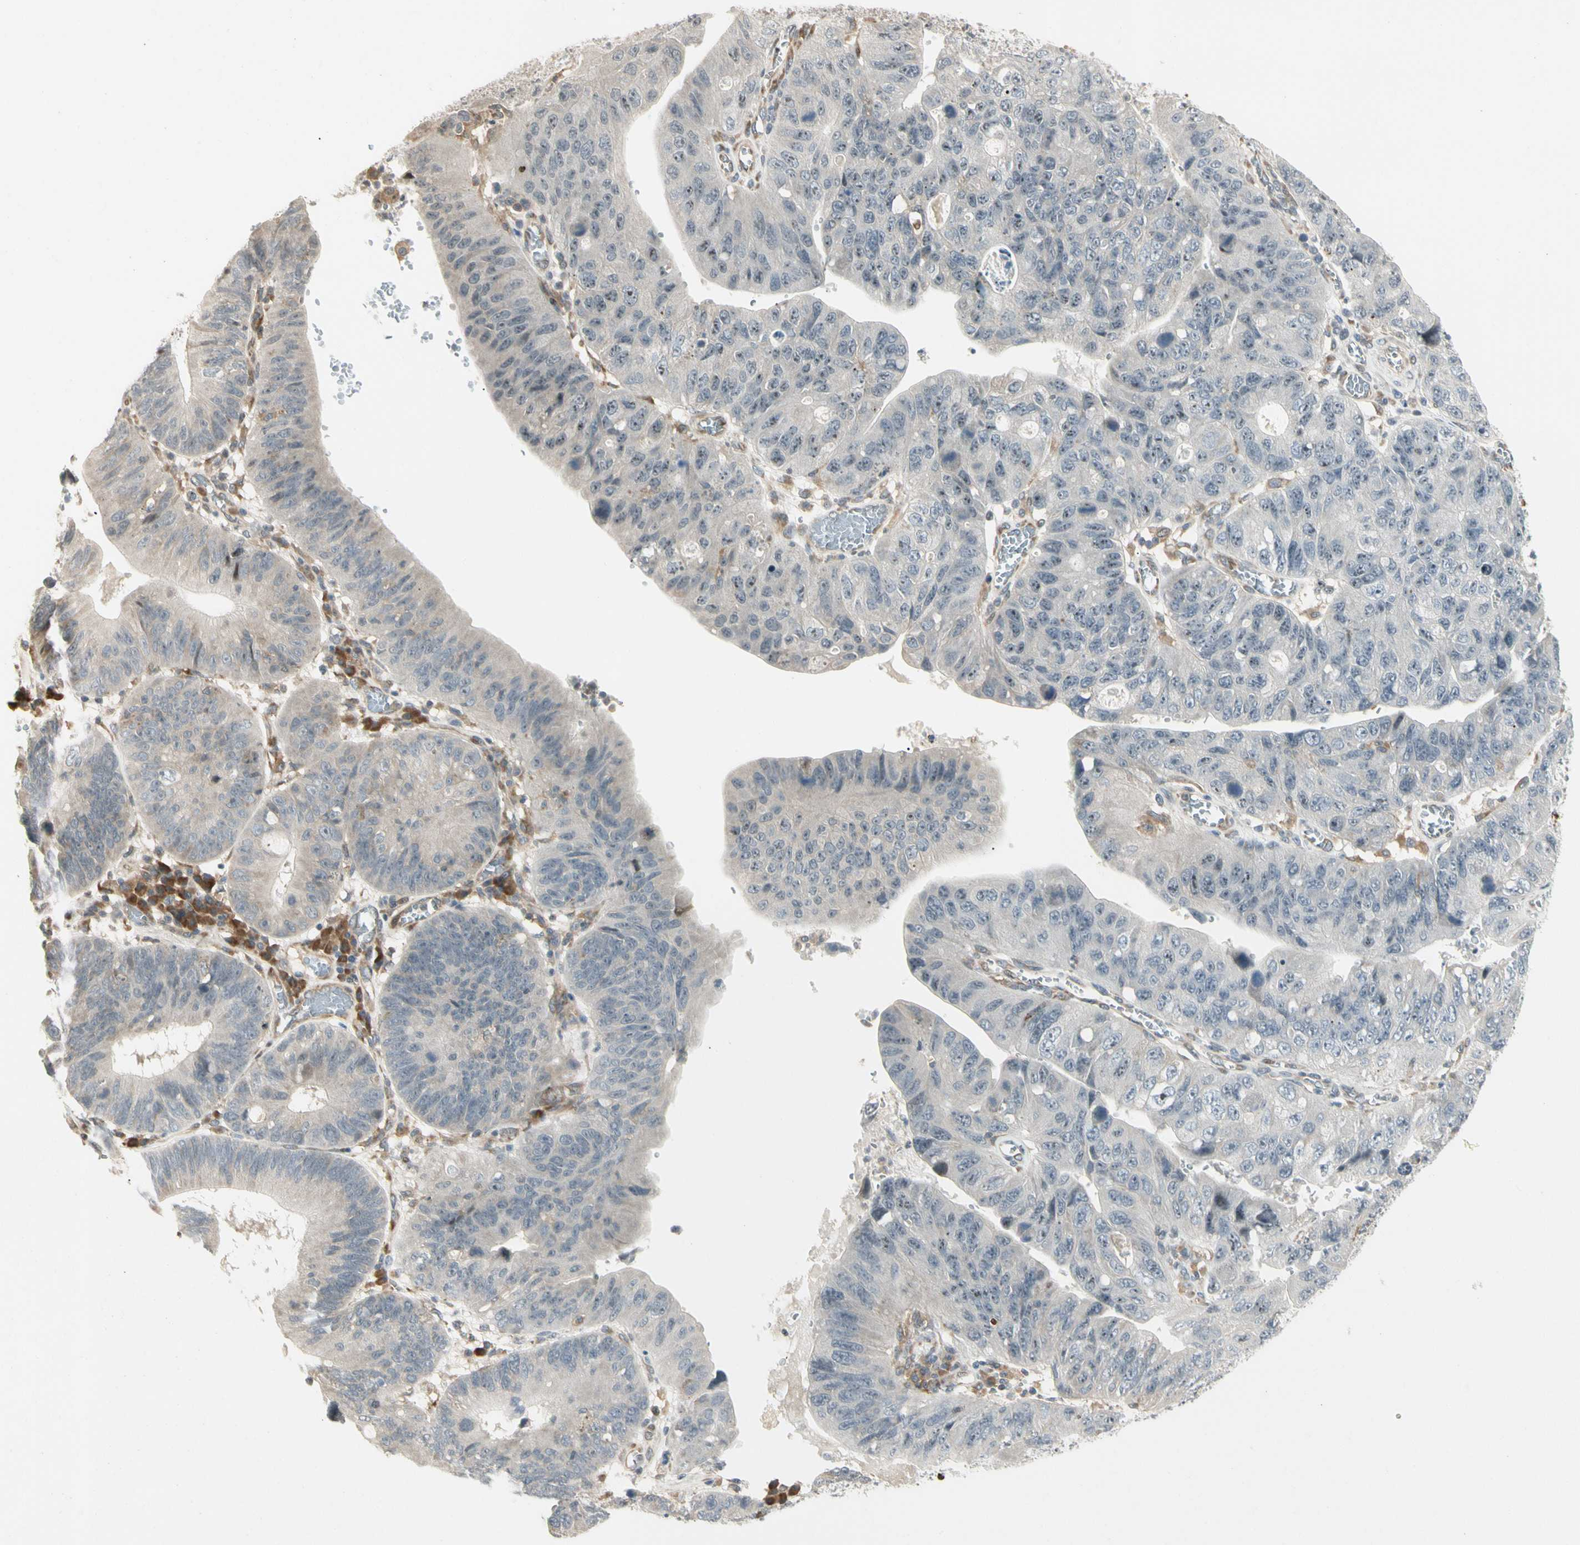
{"staining": {"intensity": "negative", "quantity": "none", "location": "none"}, "tissue": "stomach cancer", "cell_type": "Tumor cells", "image_type": "cancer", "snomed": [{"axis": "morphology", "description": "Adenocarcinoma, NOS"}, {"axis": "topography", "description": "Stomach"}], "caption": "Immunohistochemical staining of human adenocarcinoma (stomach) exhibits no significant expression in tumor cells. (DAB (3,3'-diaminobenzidine) IHC, high magnification).", "gene": "FNDC3B", "patient": {"sex": "male", "age": 59}}